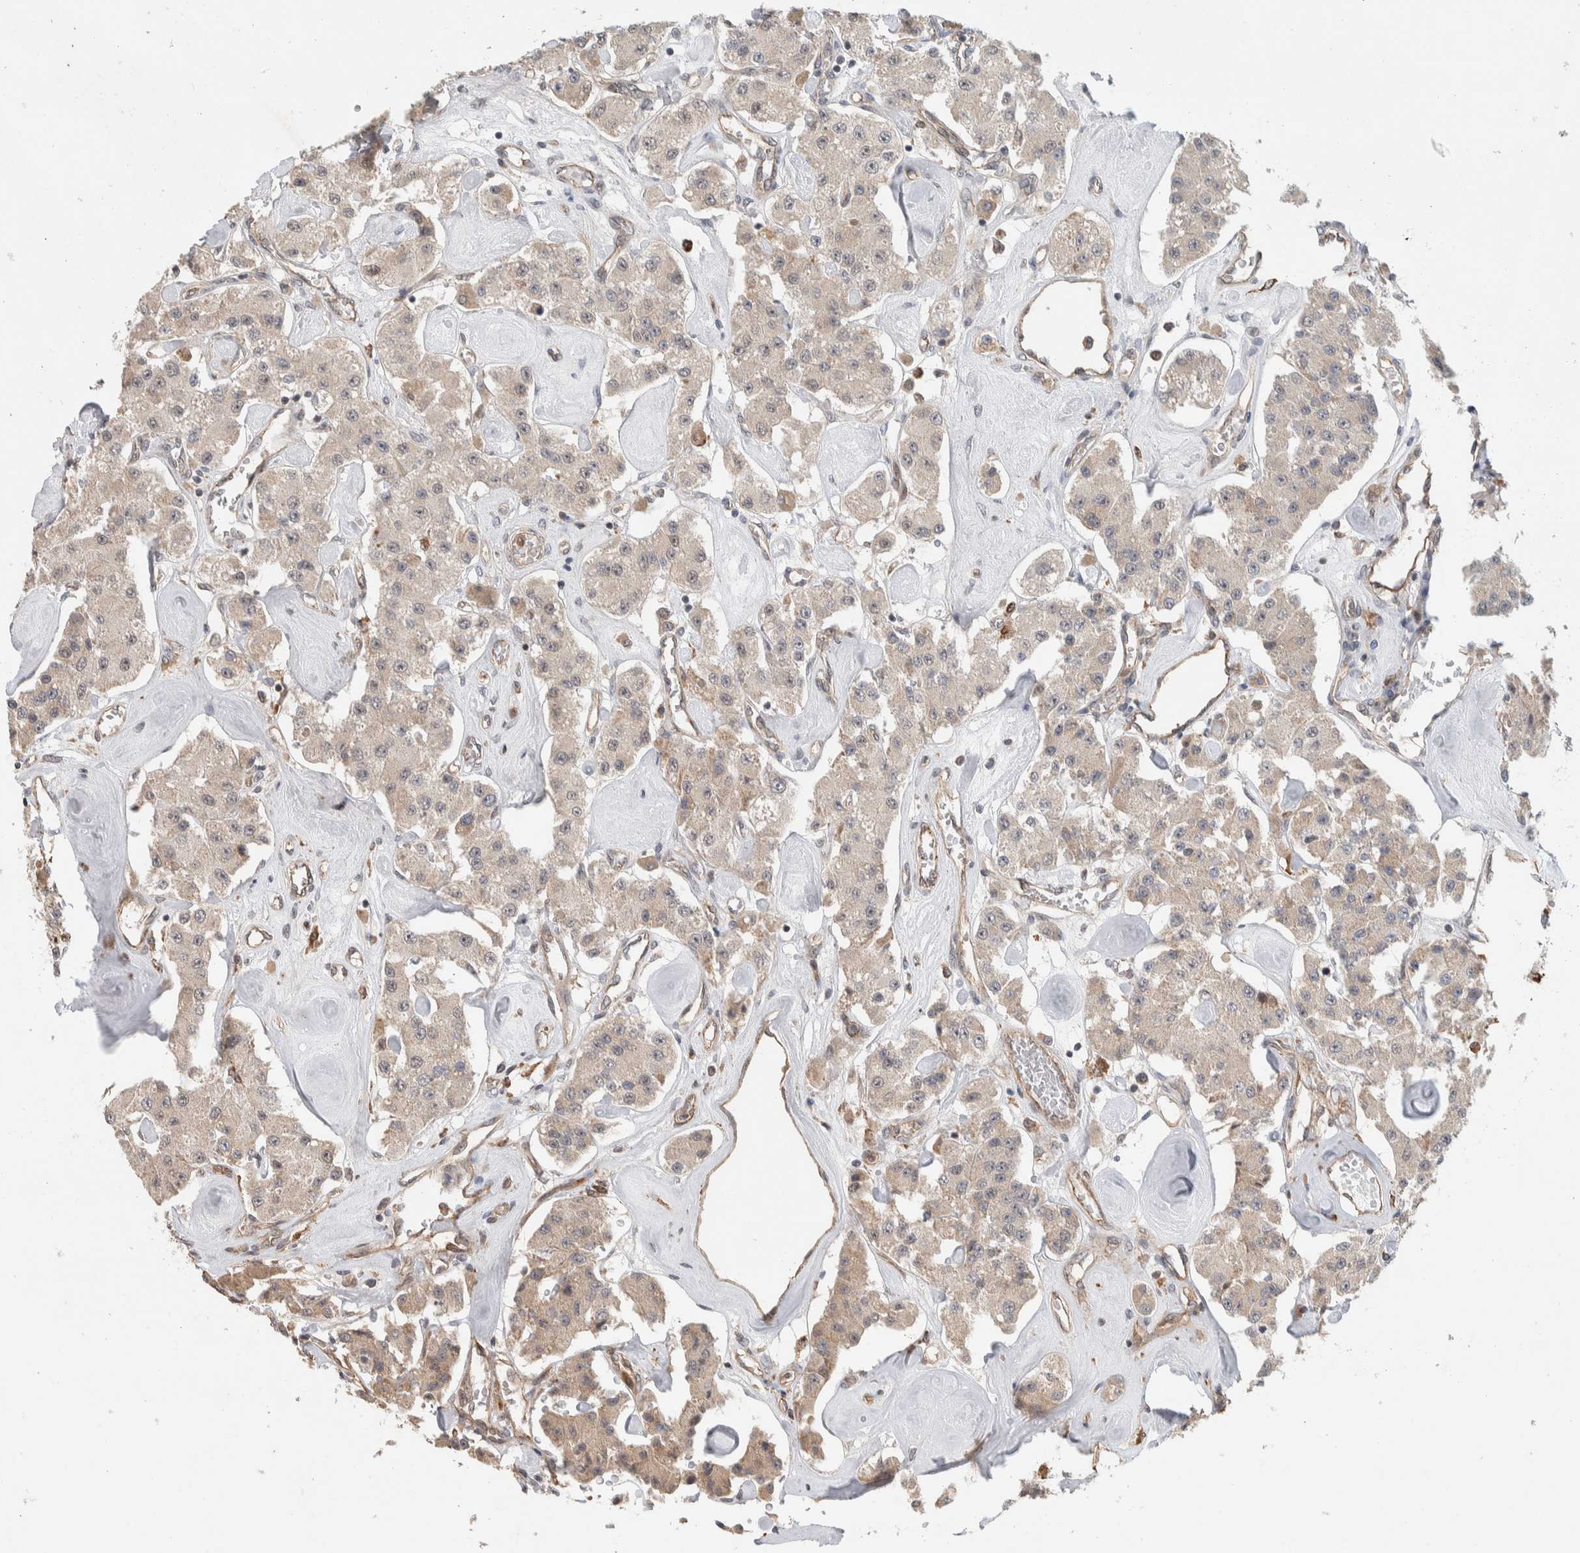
{"staining": {"intensity": "weak", "quantity": "<25%", "location": "cytoplasmic/membranous"}, "tissue": "carcinoid", "cell_type": "Tumor cells", "image_type": "cancer", "snomed": [{"axis": "morphology", "description": "Carcinoid, malignant, NOS"}, {"axis": "topography", "description": "Pancreas"}], "caption": "The immunohistochemistry image has no significant staining in tumor cells of carcinoid tissue.", "gene": "DEPTOR", "patient": {"sex": "male", "age": 41}}